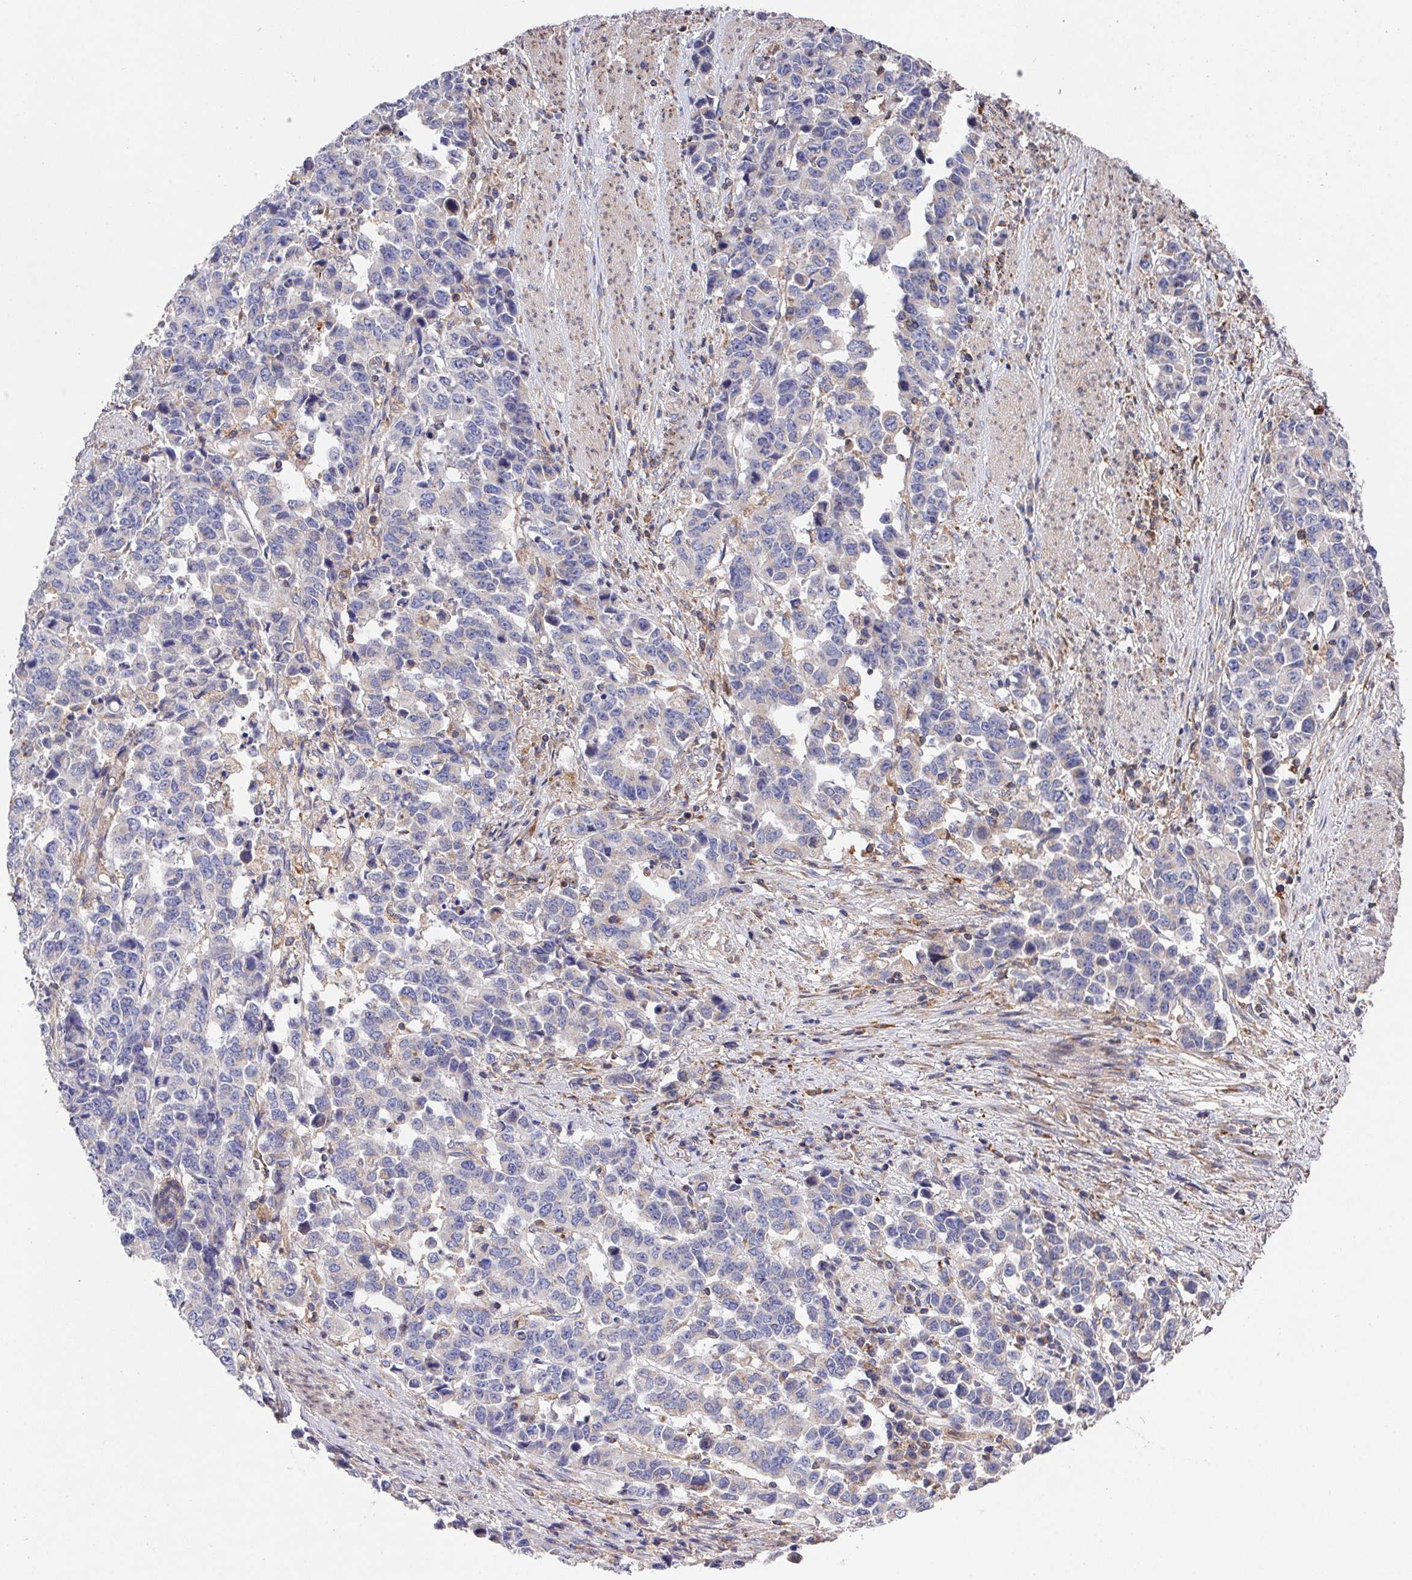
{"staining": {"intensity": "negative", "quantity": "none", "location": "none"}, "tissue": "stomach cancer", "cell_type": "Tumor cells", "image_type": "cancer", "snomed": [{"axis": "morphology", "description": "Adenocarcinoma, NOS"}, {"axis": "topography", "description": "Stomach, upper"}], "caption": "A photomicrograph of stomach adenocarcinoma stained for a protein demonstrates no brown staining in tumor cells. (Brightfield microscopy of DAB (3,3'-diaminobenzidine) immunohistochemistry (IHC) at high magnification).", "gene": "FAM241A", "patient": {"sex": "male", "age": 69}}